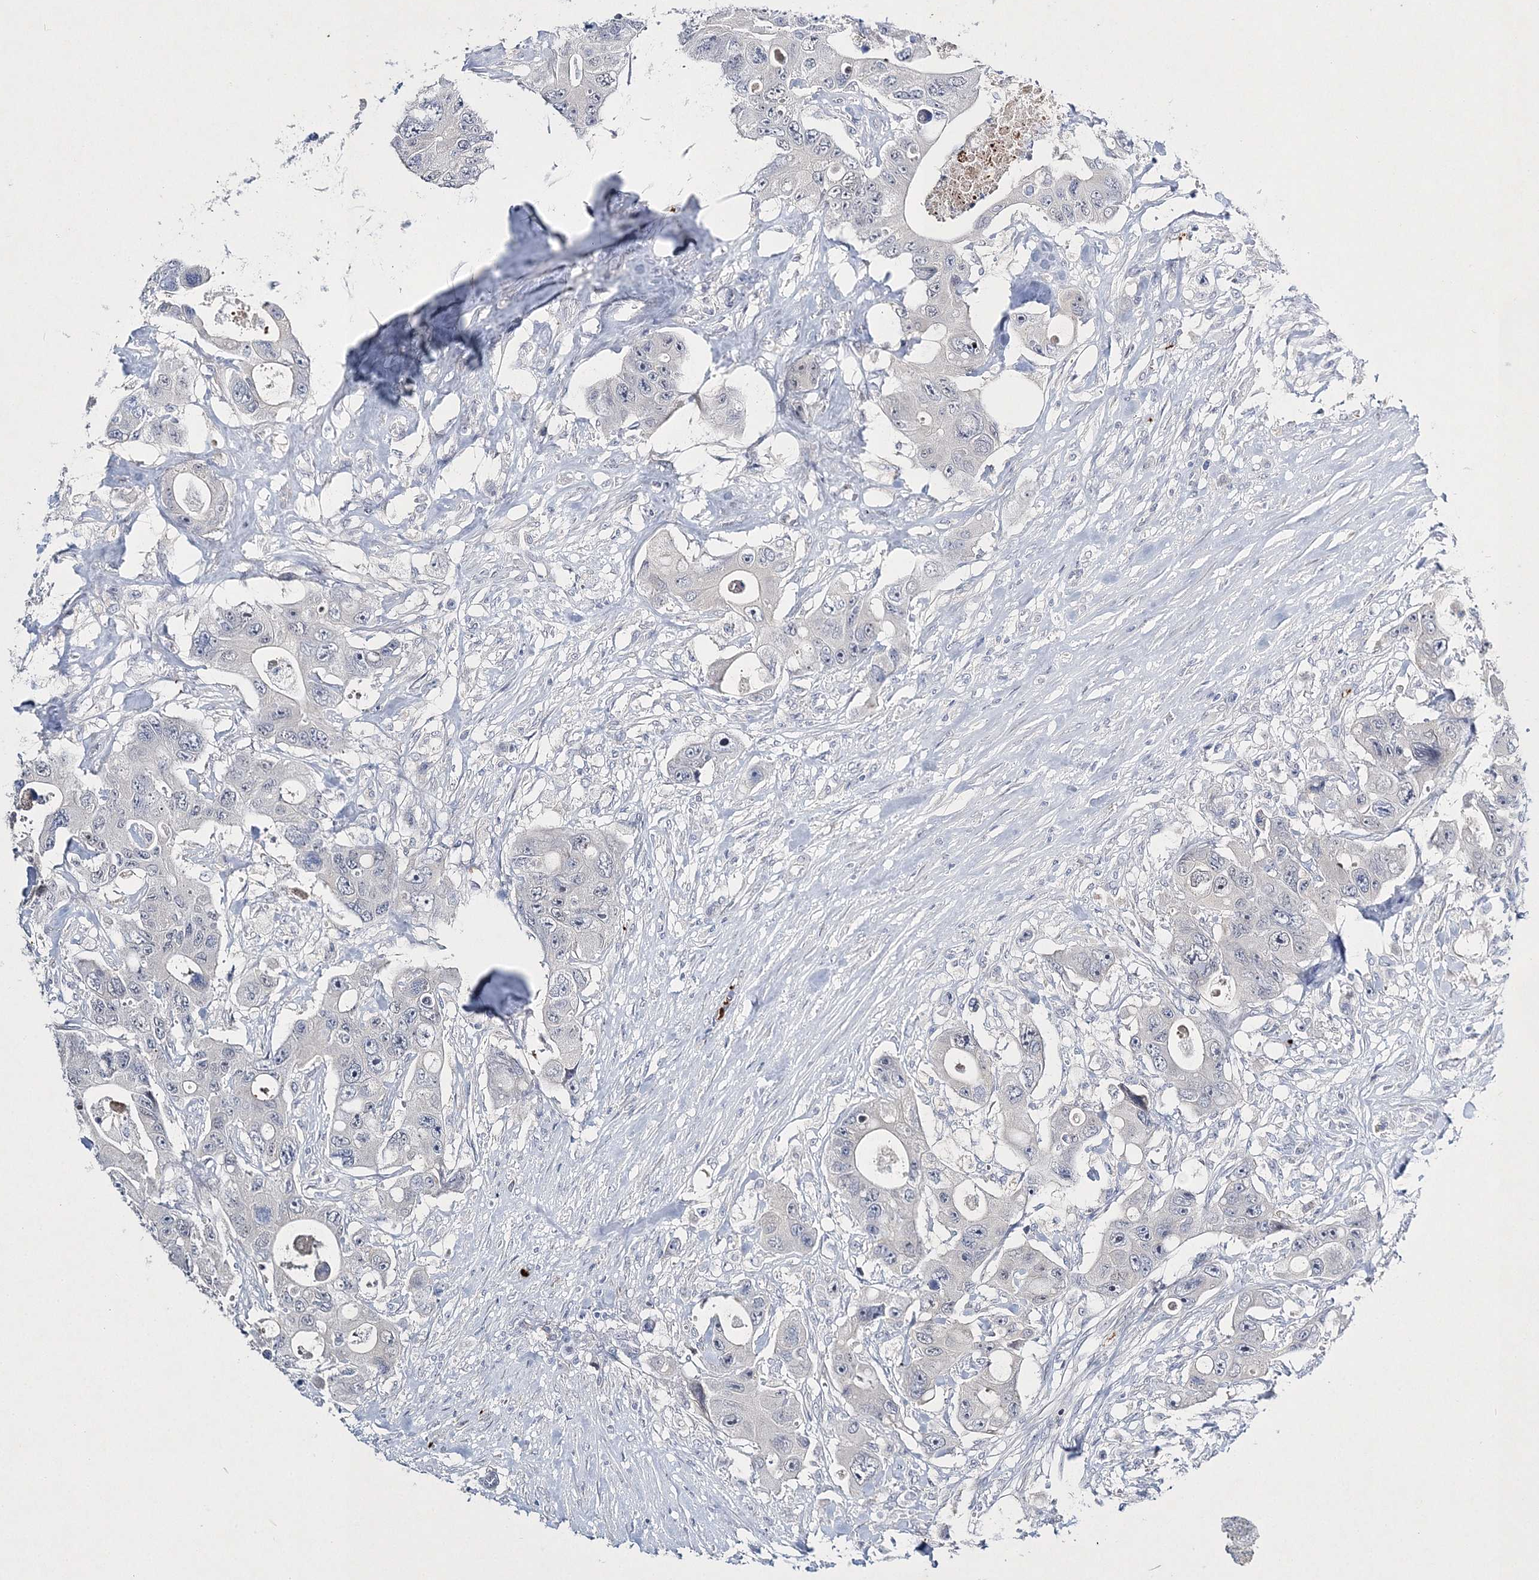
{"staining": {"intensity": "negative", "quantity": "none", "location": "none"}, "tissue": "colorectal cancer", "cell_type": "Tumor cells", "image_type": "cancer", "snomed": [{"axis": "morphology", "description": "Adenocarcinoma, NOS"}, {"axis": "topography", "description": "Colon"}], "caption": "Colorectal adenocarcinoma stained for a protein using immunohistochemistry shows no staining tumor cells.", "gene": "MYOZ2", "patient": {"sex": "female", "age": 46}}